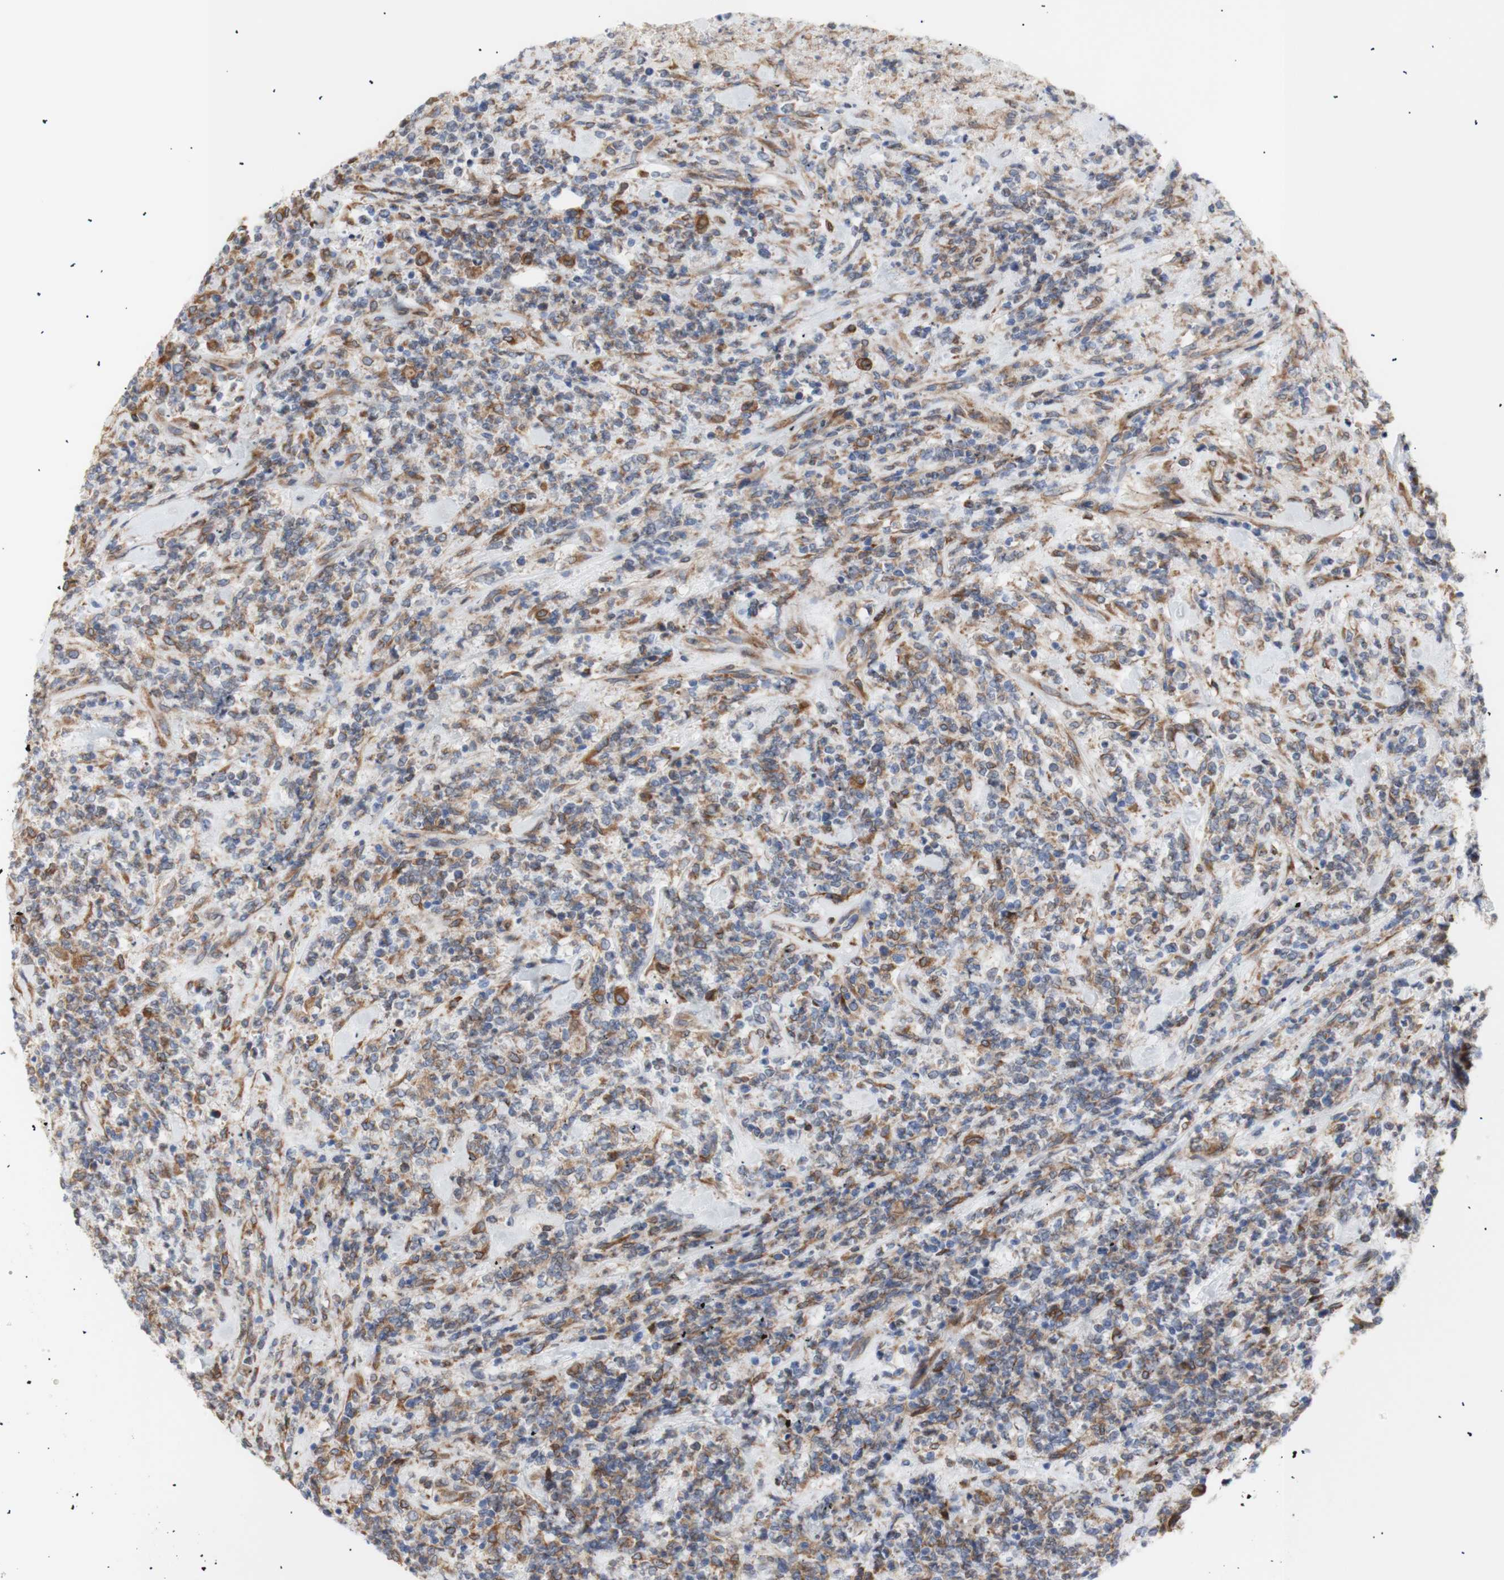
{"staining": {"intensity": "moderate", "quantity": "25%-75%", "location": "cytoplasmic/membranous"}, "tissue": "lymphoma", "cell_type": "Tumor cells", "image_type": "cancer", "snomed": [{"axis": "morphology", "description": "Malignant lymphoma, non-Hodgkin's type, High grade"}, {"axis": "topography", "description": "Soft tissue"}], "caption": "Moderate cytoplasmic/membranous positivity is identified in approximately 25%-75% of tumor cells in lymphoma. The staining was performed using DAB, with brown indicating positive protein expression. Nuclei are stained blue with hematoxylin.", "gene": "ERLIN1", "patient": {"sex": "male", "age": 18}}